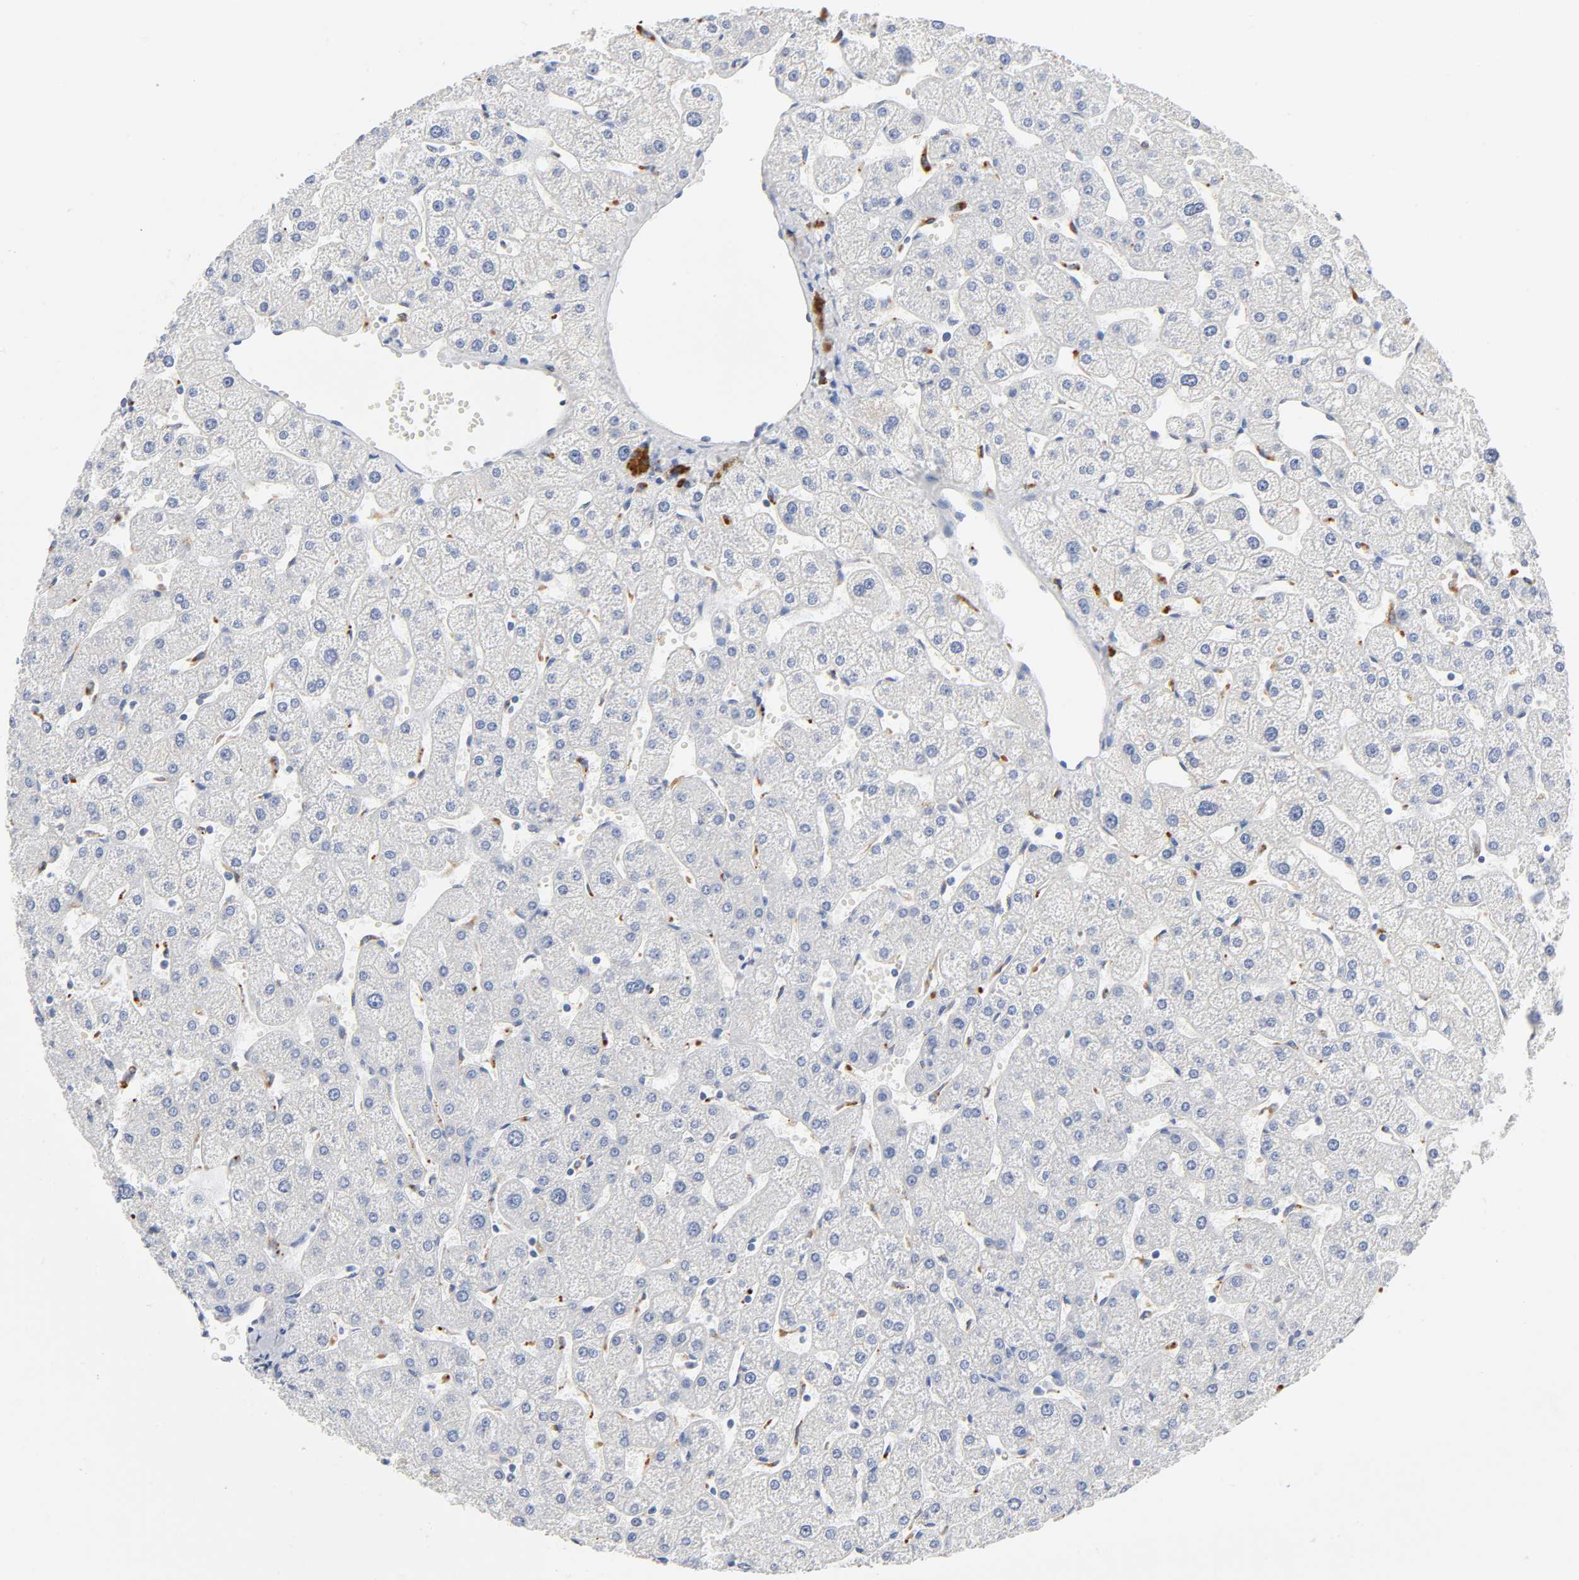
{"staining": {"intensity": "negative", "quantity": "none", "location": "none"}, "tissue": "liver", "cell_type": "Cholangiocytes", "image_type": "normal", "snomed": [{"axis": "morphology", "description": "Normal tissue, NOS"}, {"axis": "topography", "description": "Liver"}], "caption": "This is an immunohistochemistry (IHC) histopathology image of unremarkable liver. There is no expression in cholangiocytes.", "gene": "PLP1", "patient": {"sex": "male", "age": 67}}